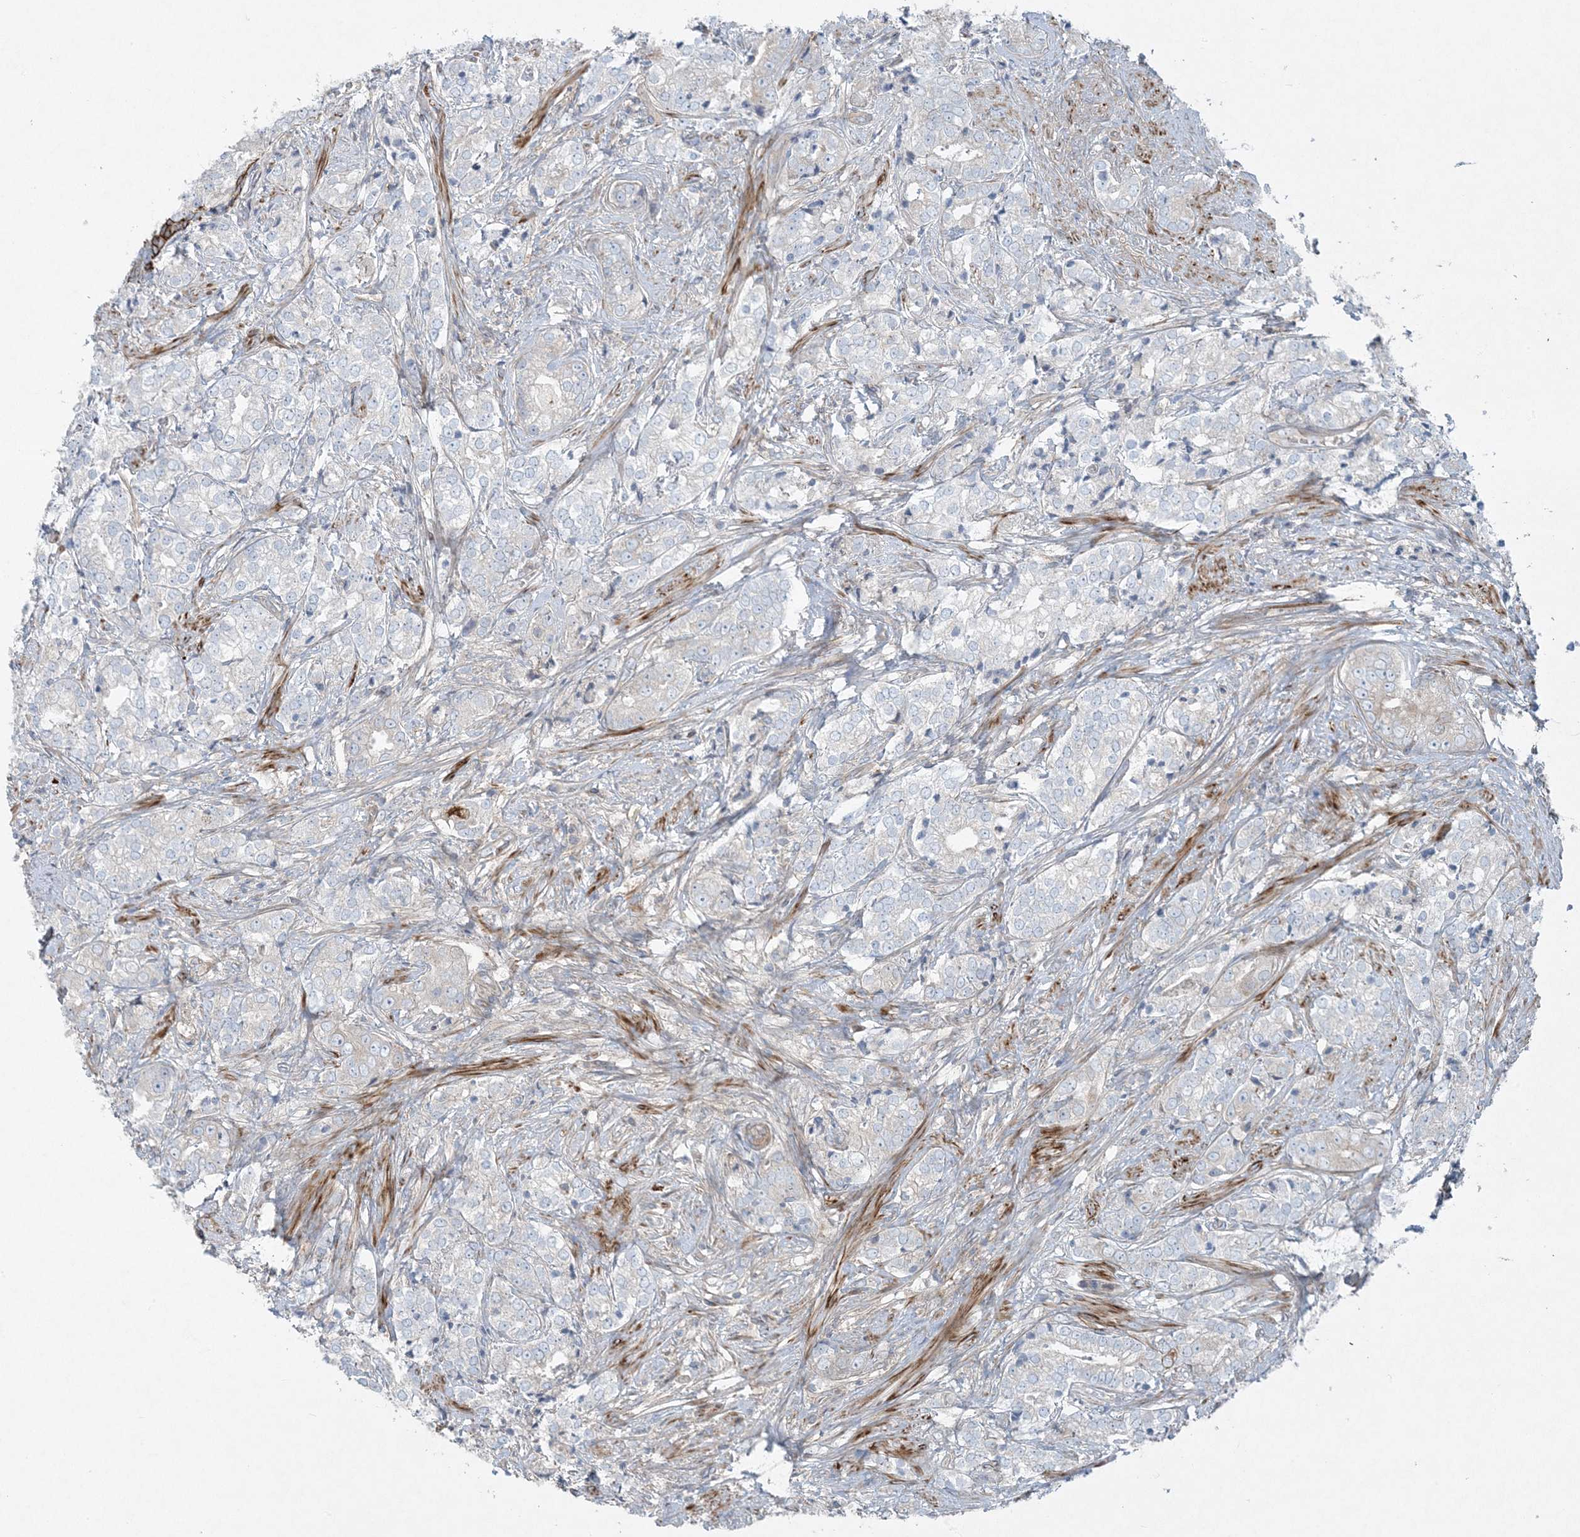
{"staining": {"intensity": "weak", "quantity": "<25%", "location": "cytoplasmic/membranous"}, "tissue": "prostate cancer", "cell_type": "Tumor cells", "image_type": "cancer", "snomed": [{"axis": "morphology", "description": "Adenocarcinoma, High grade"}, {"axis": "topography", "description": "Prostate"}], "caption": "This is an IHC histopathology image of human prostate cancer (high-grade adenocarcinoma). There is no staining in tumor cells.", "gene": "PIK3R4", "patient": {"sex": "male", "age": 69}}